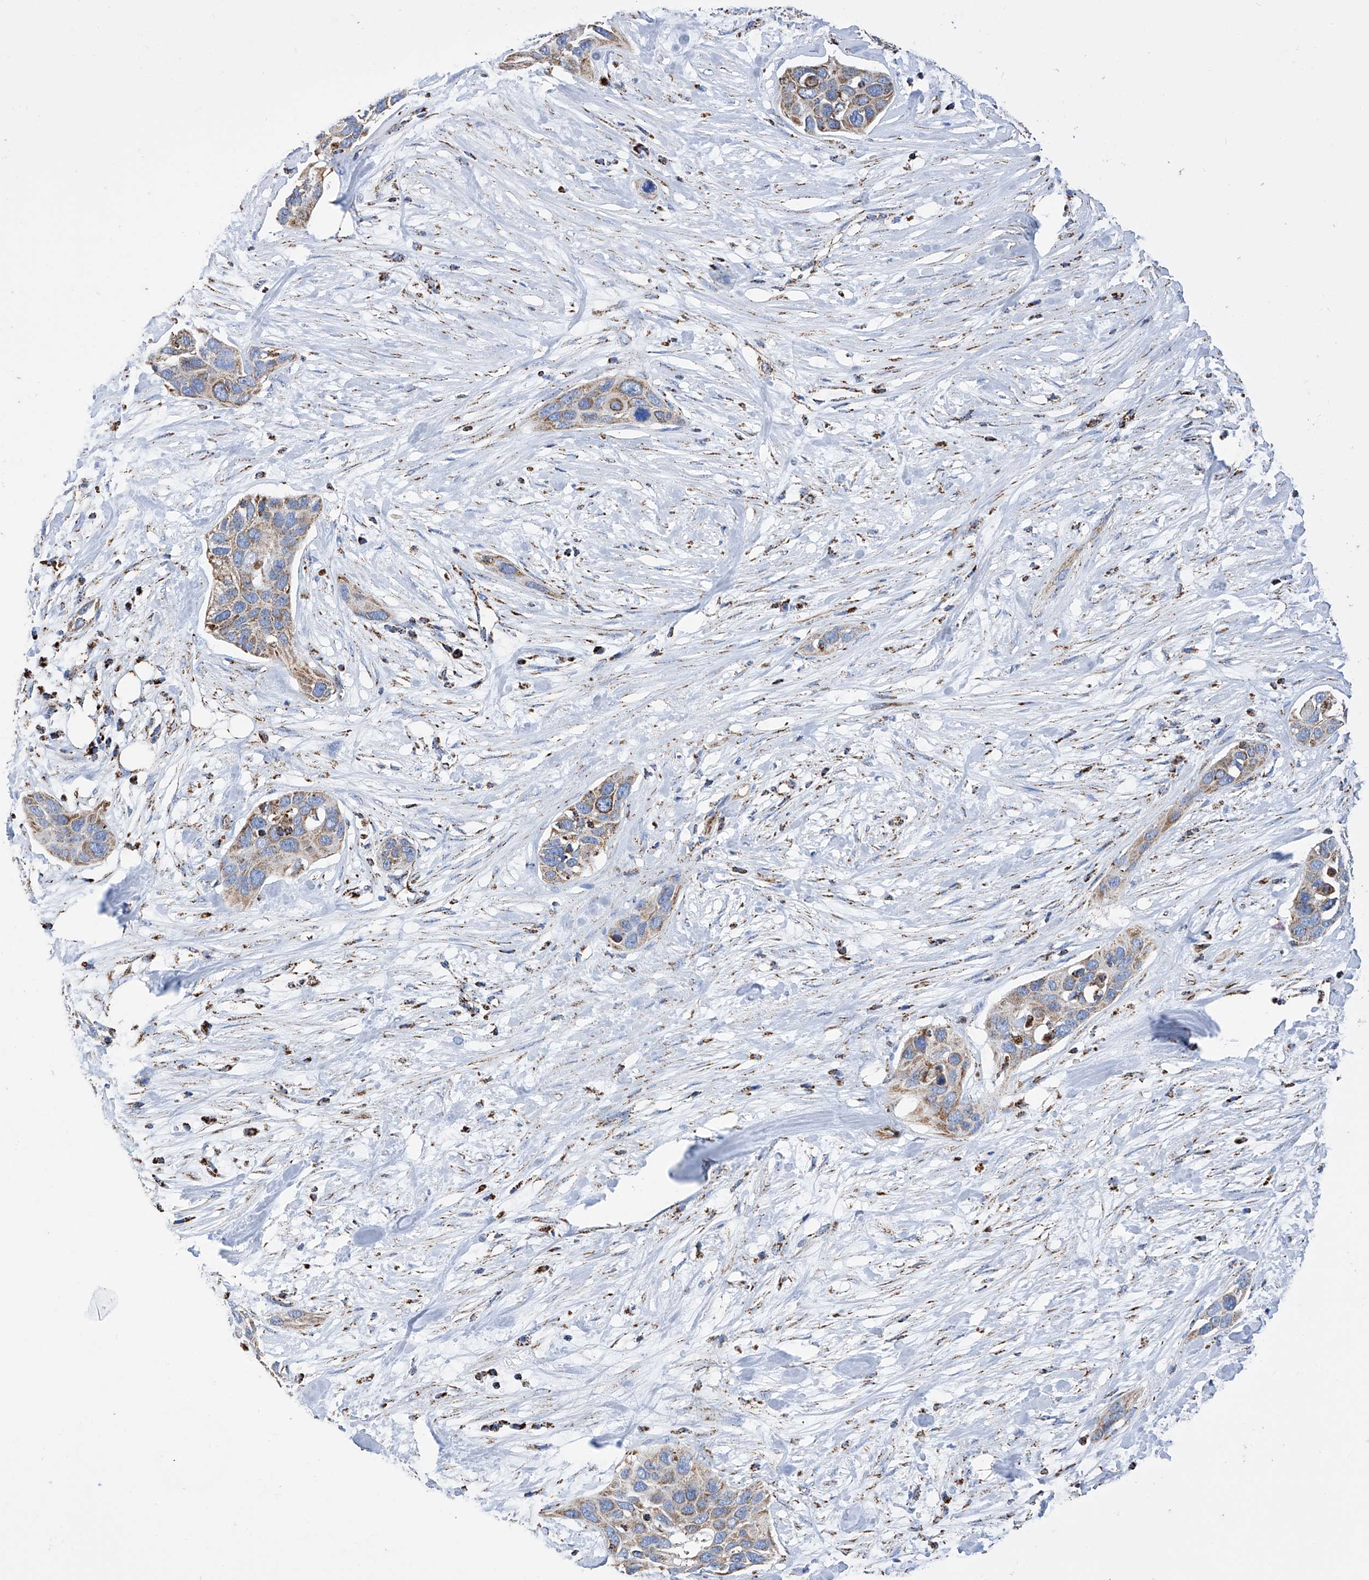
{"staining": {"intensity": "weak", "quantity": ">75%", "location": "cytoplasmic/membranous"}, "tissue": "pancreatic cancer", "cell_type": "Tumor cells", "image_type": "cancer", "snomed": [{"axis": "morphology", "description": "Adenocarcinoma, NOS"}, {"axis": "topography", "description": "Pancreas"}], "caption": "A high-resolution histopathology image shows immunohistochemistry (IHC) staining of pancreatic adenocarcinoma, which demonstrates weak cytoplasmic/membranous positivity in approximately >75% of tumor cells.", "gene": "ATP5PF", "patient": {"sex": "female", "age": 60}}